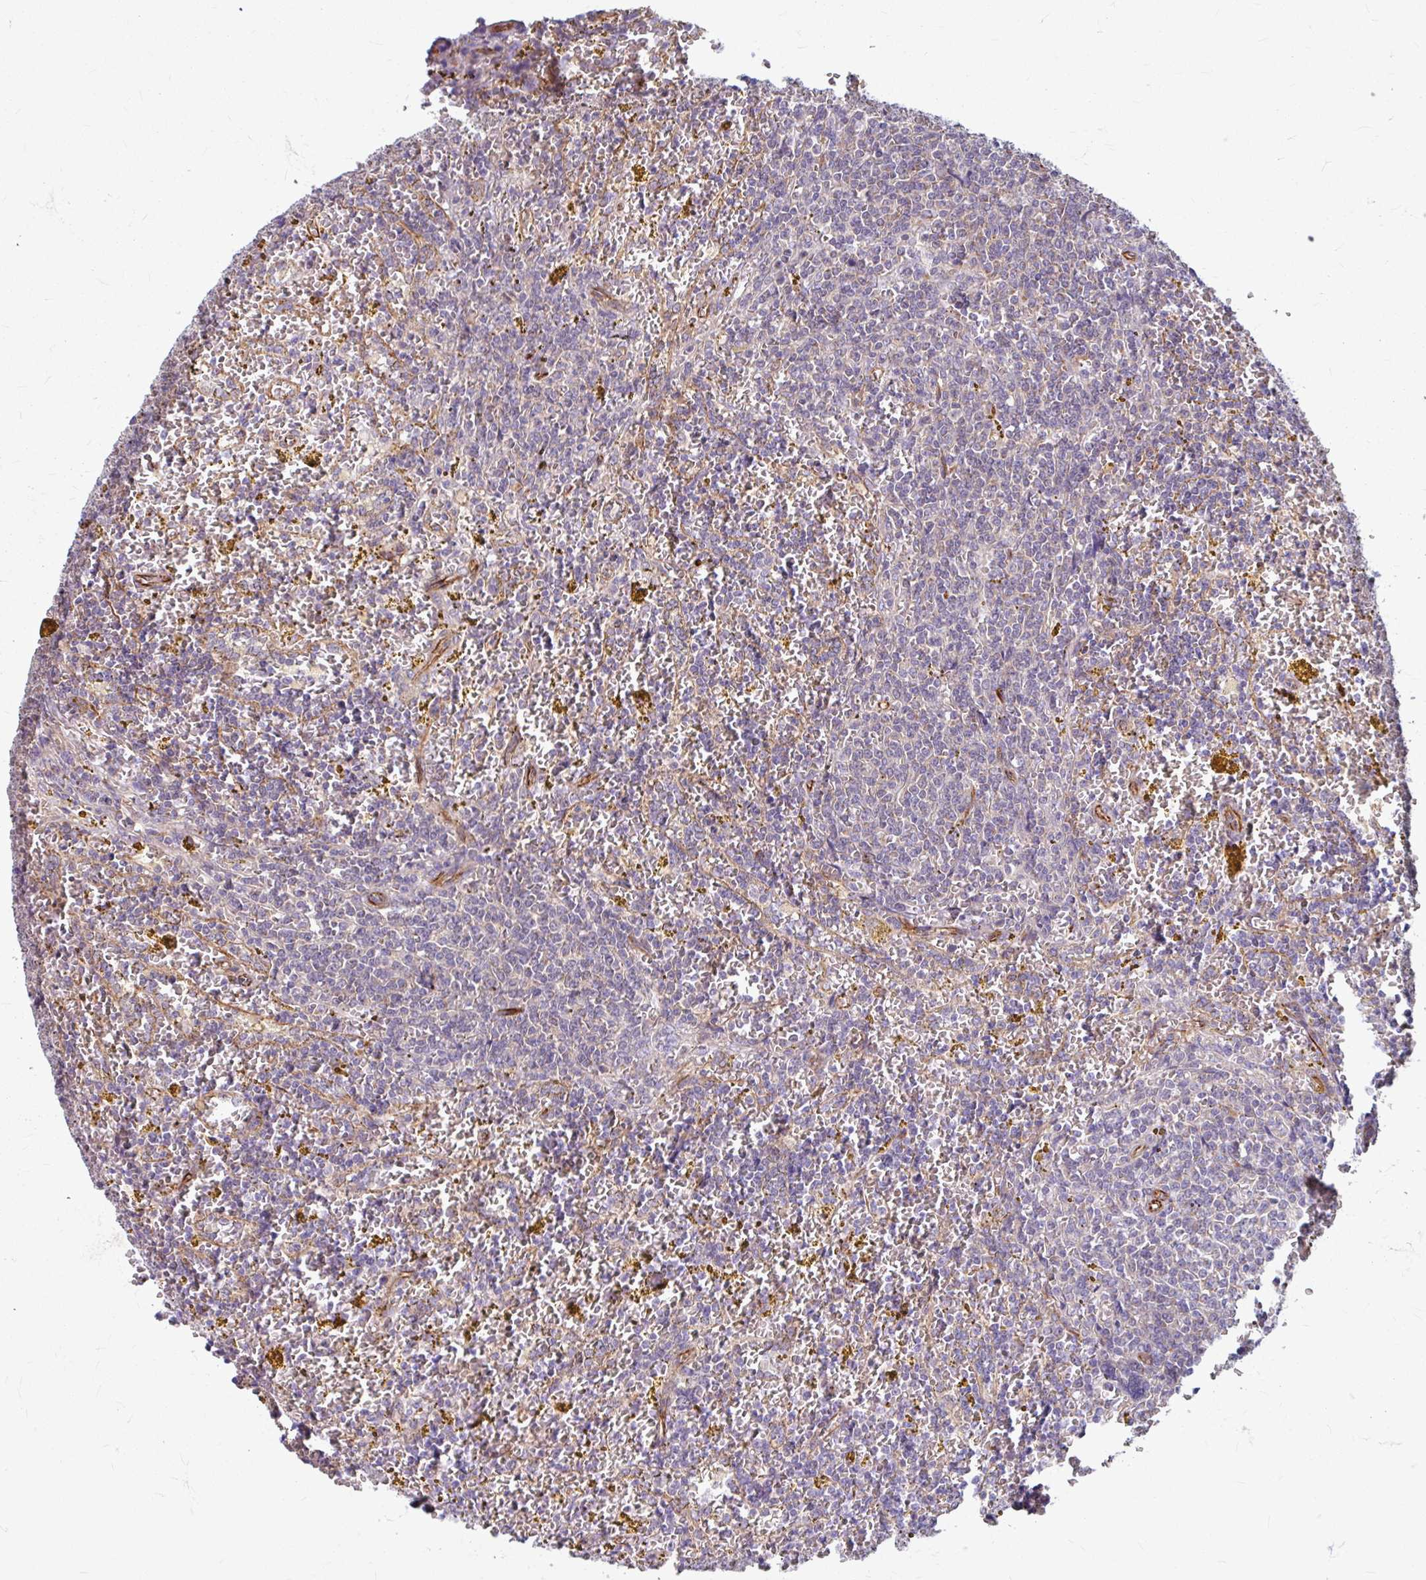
{"staining": {"intensity": "negative", "quantity": "none", "location": "none"}, "tissue": "lymphoma", "cell_type": "Tumor cells", "image_type": "cancer", "snomed": [{"axis": "morphology", "description": "Malignant lymphoma, non-Hodgkin's type, Low grade"}, {"axis": "topography", "description": "Spleen"}, {"axis": "topography", "description": "Lymph node"}], "caption": "Immunohistochemistry (IHC) of lymphoma displays no staining in tumor cells.", "gene": "DAAM2", "patient": {"sex": "female", "age": 66}}